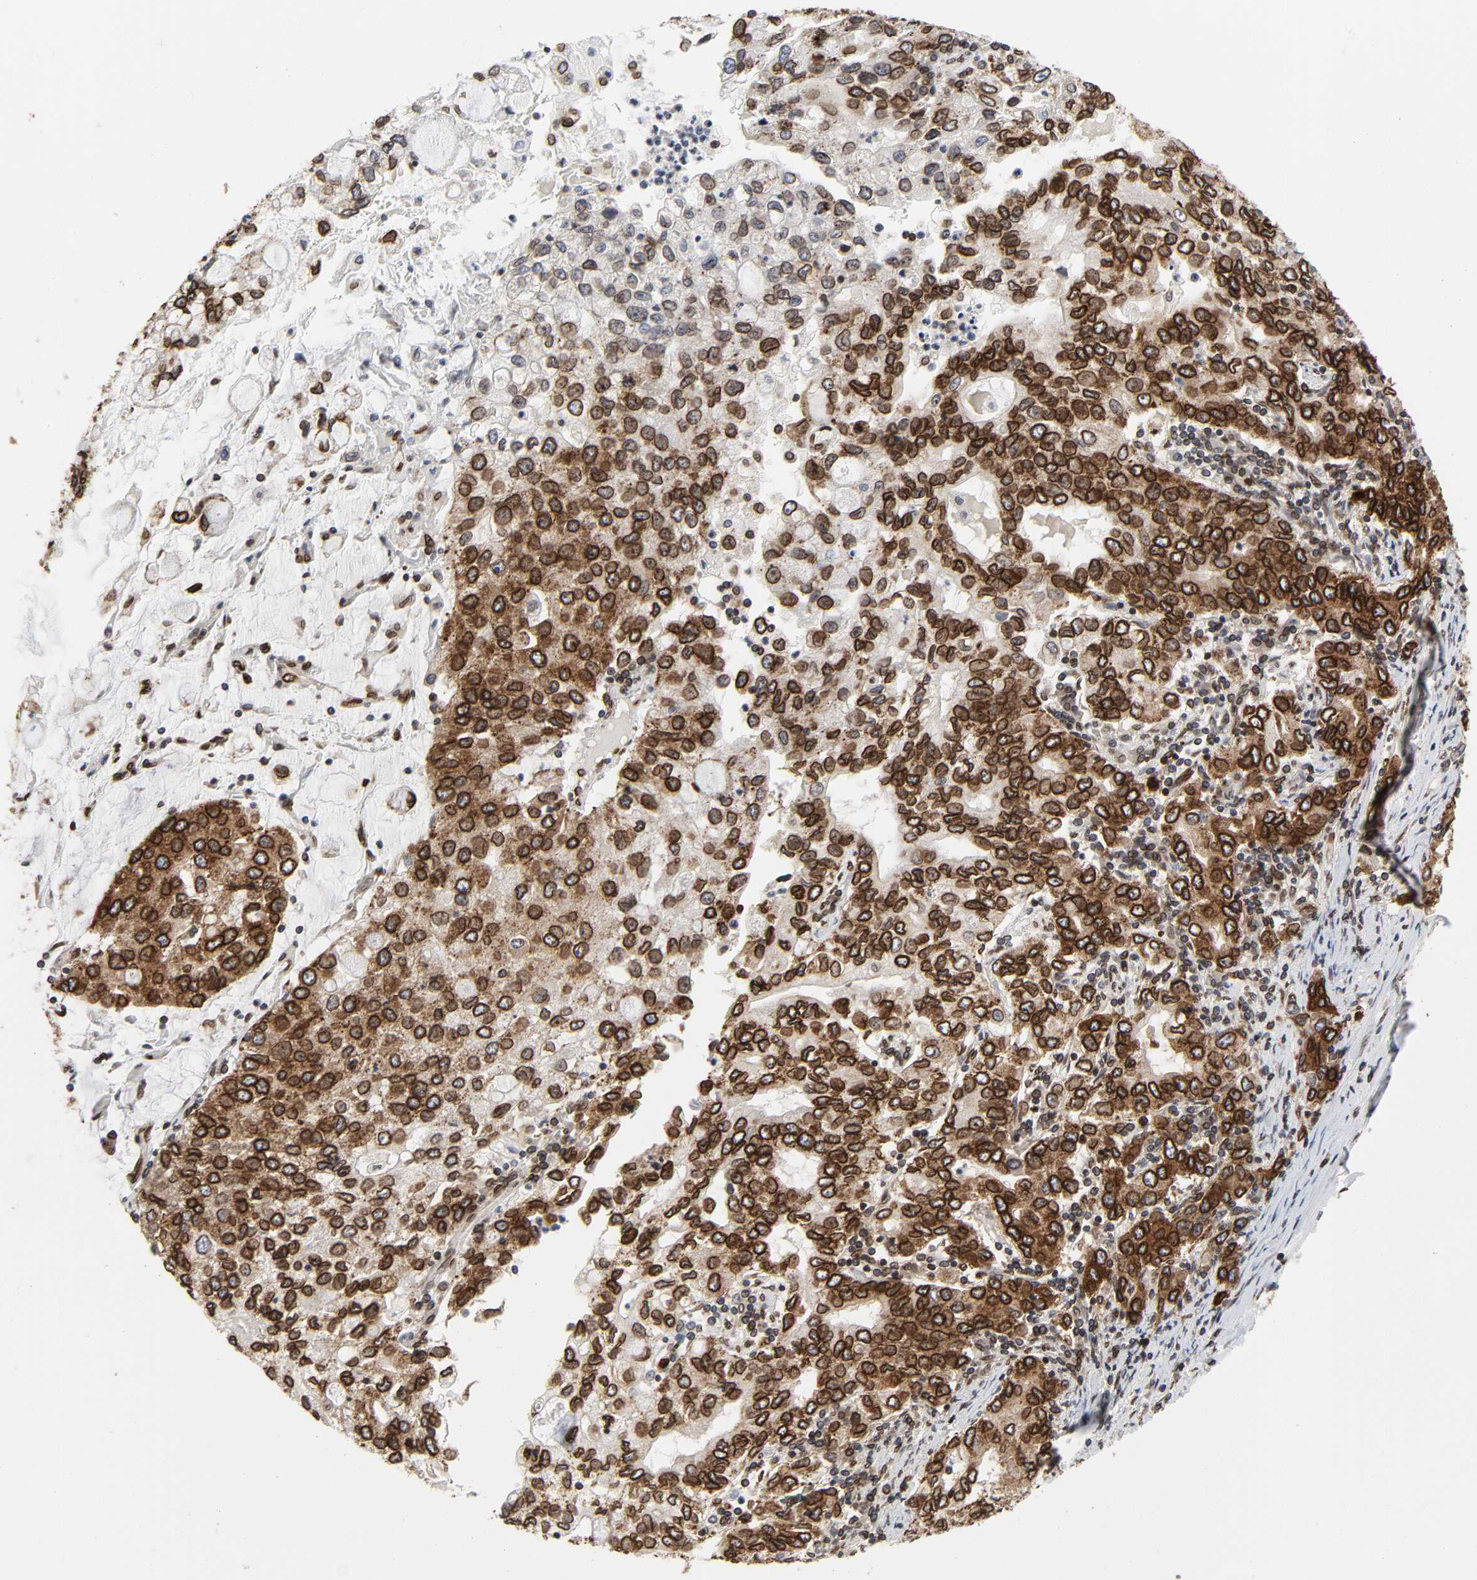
{"staining": {"intensity": "strong", "quantity": ">75%", "location": "cytoplasmic/membranous,nuclear"}, "tissue": "stomach cancer", "cell_type": "Tumor cells", "image_type": "cancer", "snomed": [{"axis": "morphology", "description": "Adenocarcinoma, NOS"}, {"axis": "topography", "description": "Stomach, lower"}], "caption": "This is an image of IHC staining of stomach cancer (adenocarcinoma), which shows strong expression in the cytoplasmic/membranous and nuclear of tumor cells.", "gene": "RANGAP1", "patient": {"sex": "female", "age": 72}}